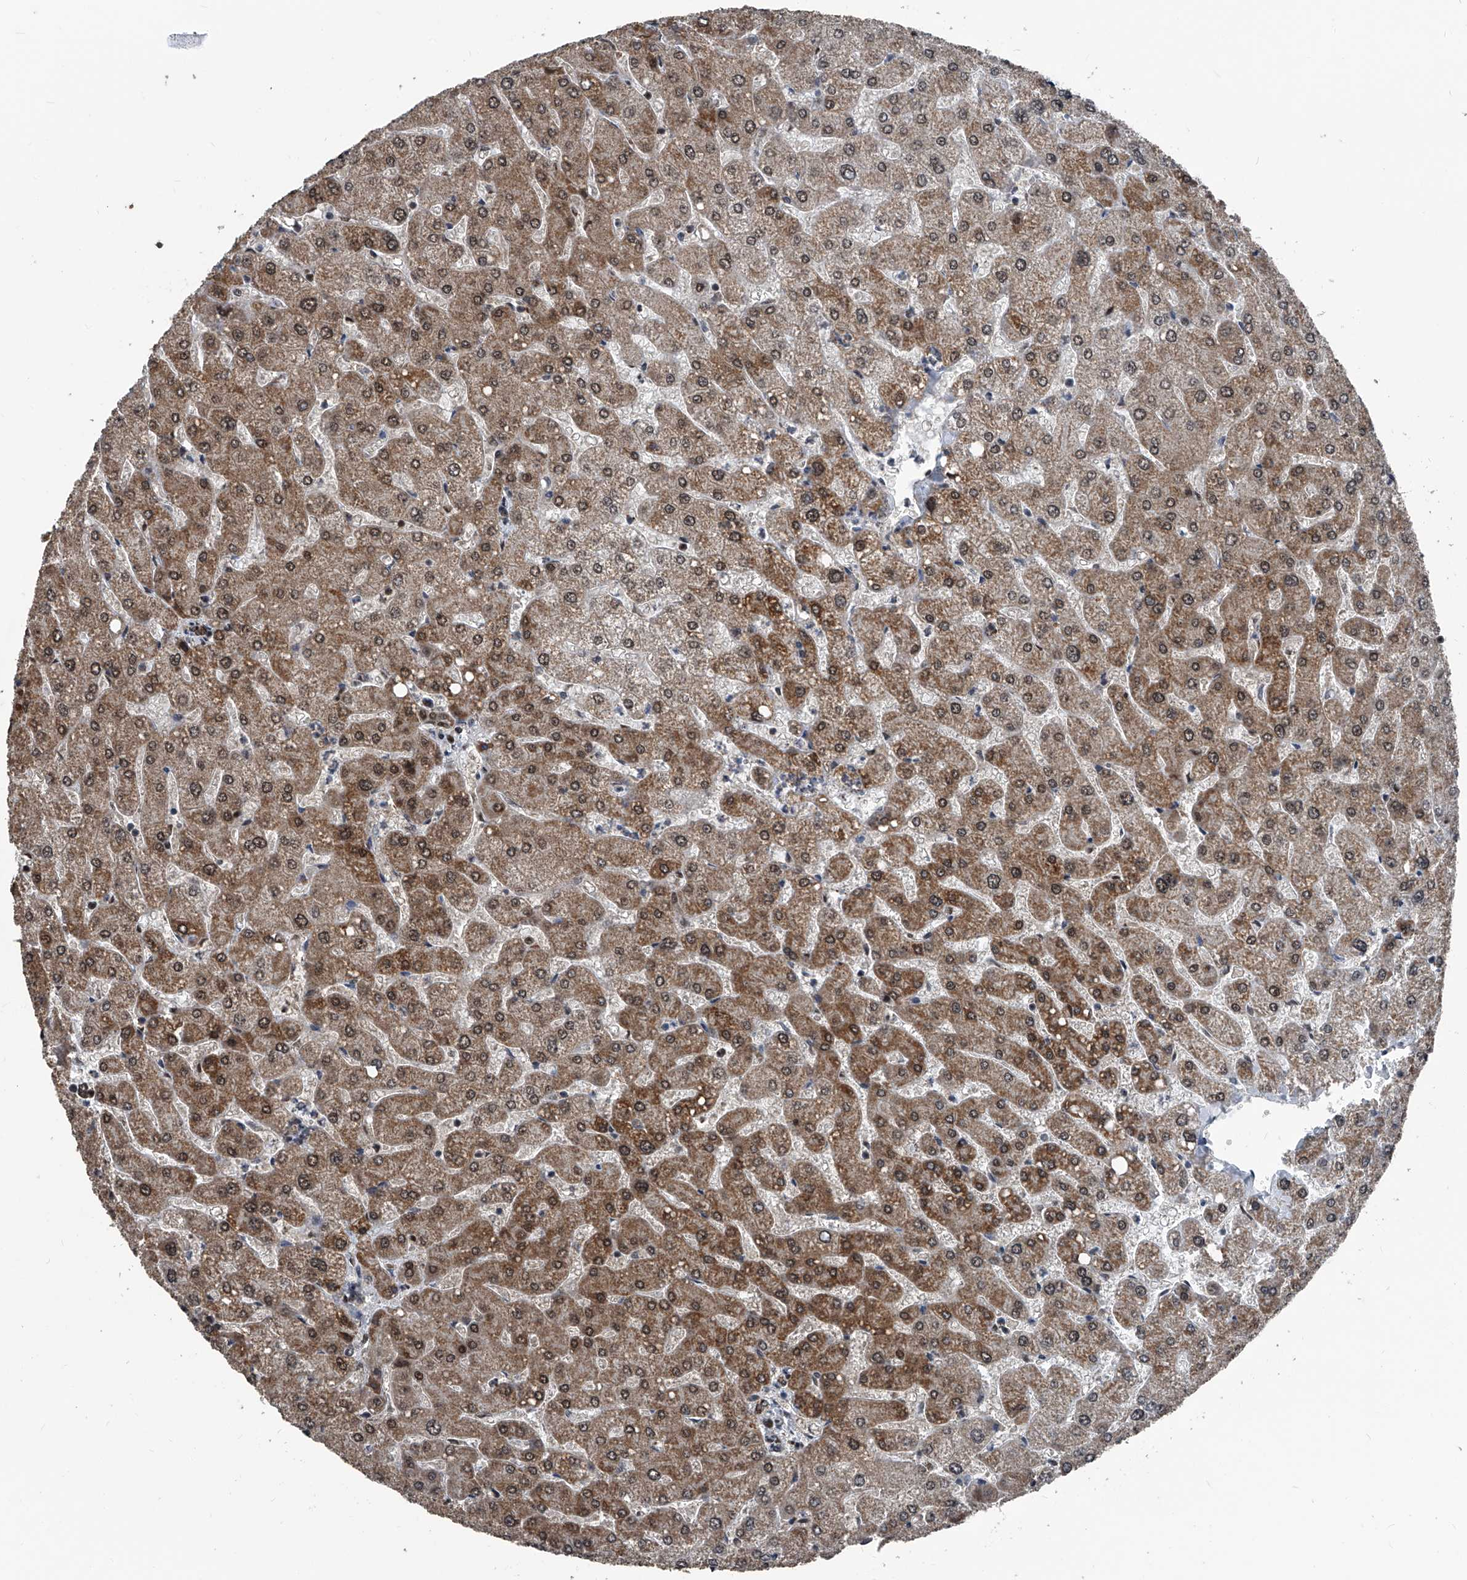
{"staining": {"intensity": "moderate", "quantity": ">75%", "location": "cytoplasmic/membranous,nuclear"}, "tissue": "liver", "cell_type": "Cholangiocytes", "image_type": "normal", "snomed": [{"axis": "morphology", "description": "Normal tissue, NOS"}, {"axis": "topography", "description": "Liver"}], "caption": "The image demonstrates immunohistochemical staining of normal liver. There is moderate cytoplasmic/membranous,nuclear positivity is identified in approximately >75% of cholangiocytes. Using DAB (3,3'-diaminobenzidine) (brown) and hematoxylin (blue) stains, captured at high magnification using brightfield microscopy.", "gene": "FKBP5", "patient": {"sex": "male", "age": 55}}